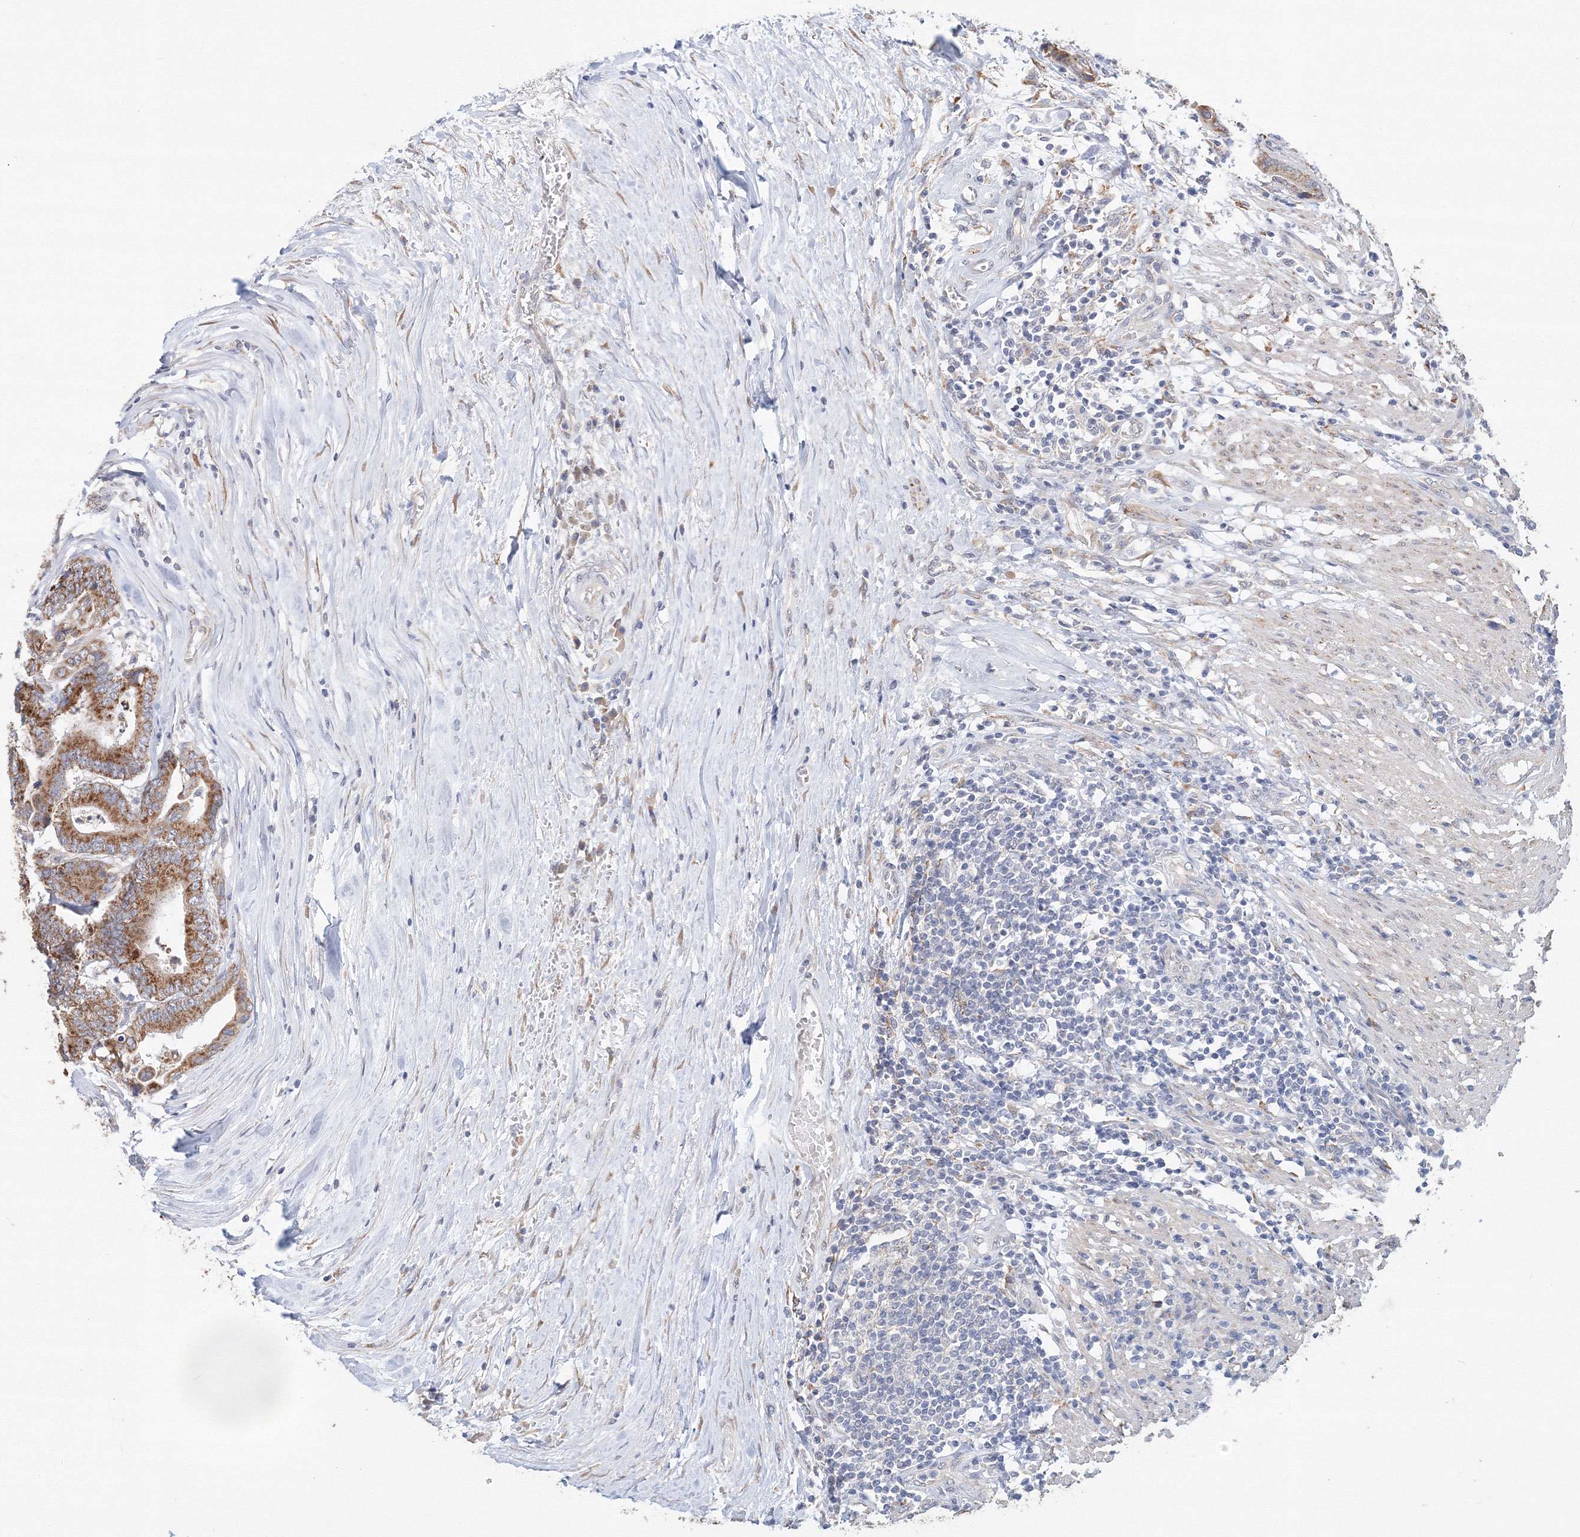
{"staining": {"intensity": "moderate", "quantity": ">75%", "location": "cytoplasmic/membranous"}, "tissue": "colorectal cancer", "cell_type": "Tumor cells", "image_type": "cancer", "snomed": [{"axis": "morphology", "description": "Normal tissue, NOS"}, {"axis": "morphology", "description": "Adenocarcinoma, NOS"}, {"axis": "topography", "description": "Colon"}], "caption": "An image of human colorectal adenocarcinoma stained for a protein demonstrates moderate cytoplasmic/membranous brown staining in tumor cells.", "gene": "DHRS12", "patient": {"sex": "male", "age": 82}}